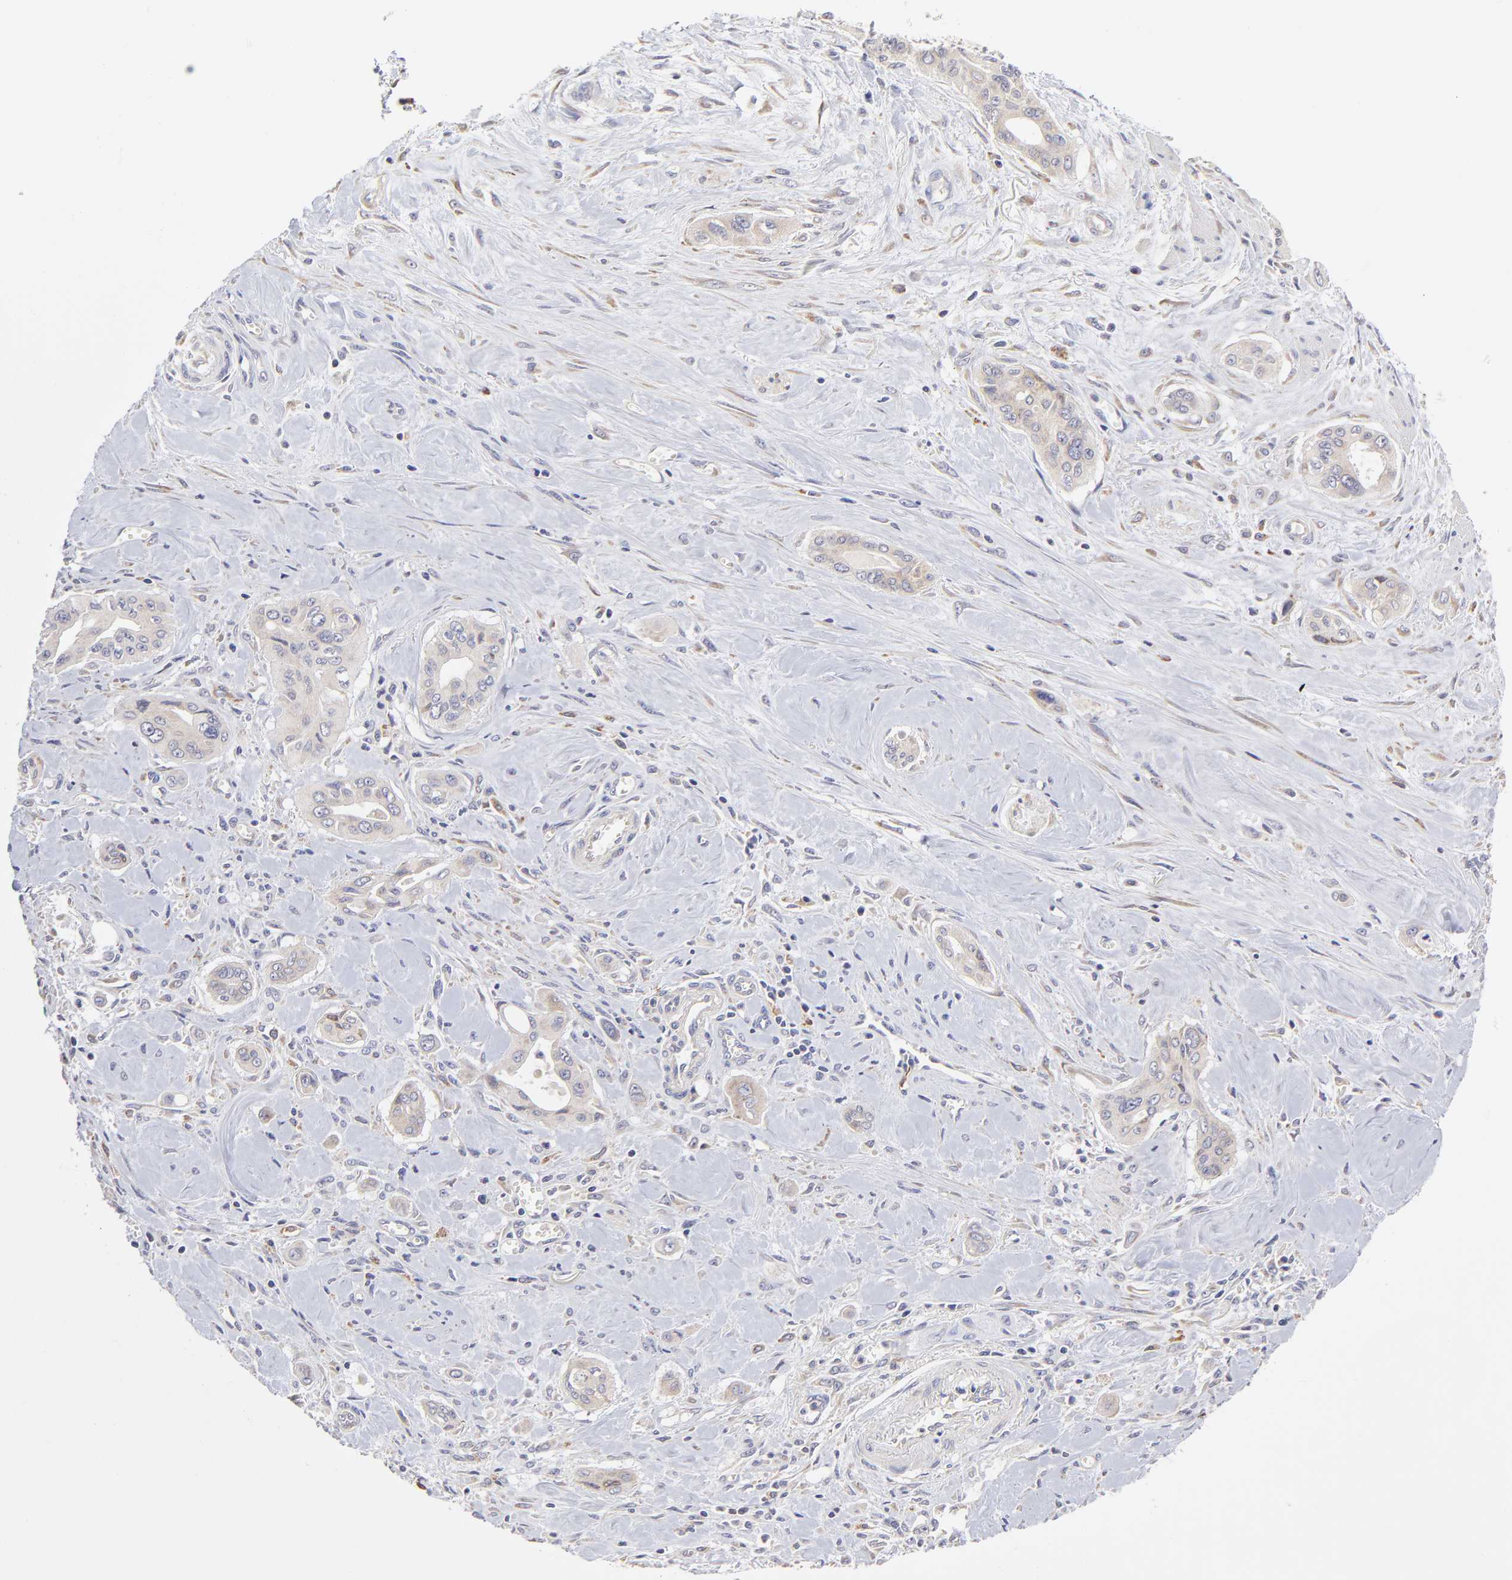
{"staining": {"intensity": "weak", "quantity": "25%-75%", "location": "cytoplasmic/membranous"}, "tissue": "pancreatic cancer", "cell_type": "Tumor cells", "image_type": "cancer", "snomed": [{"axis": "morphology", "description": "Adenocarcinoma, NOS"}, {"axis": "topography", "description": "Pancreas"}], "caption": "A brown stain shows weak cytoplasmic/membranous positivity of a protein in human pancreatic cancer (adenocarcinoma) tumor cells.", "gene": "GCSAM", "patient": {"sex": "male", "age": 77}}